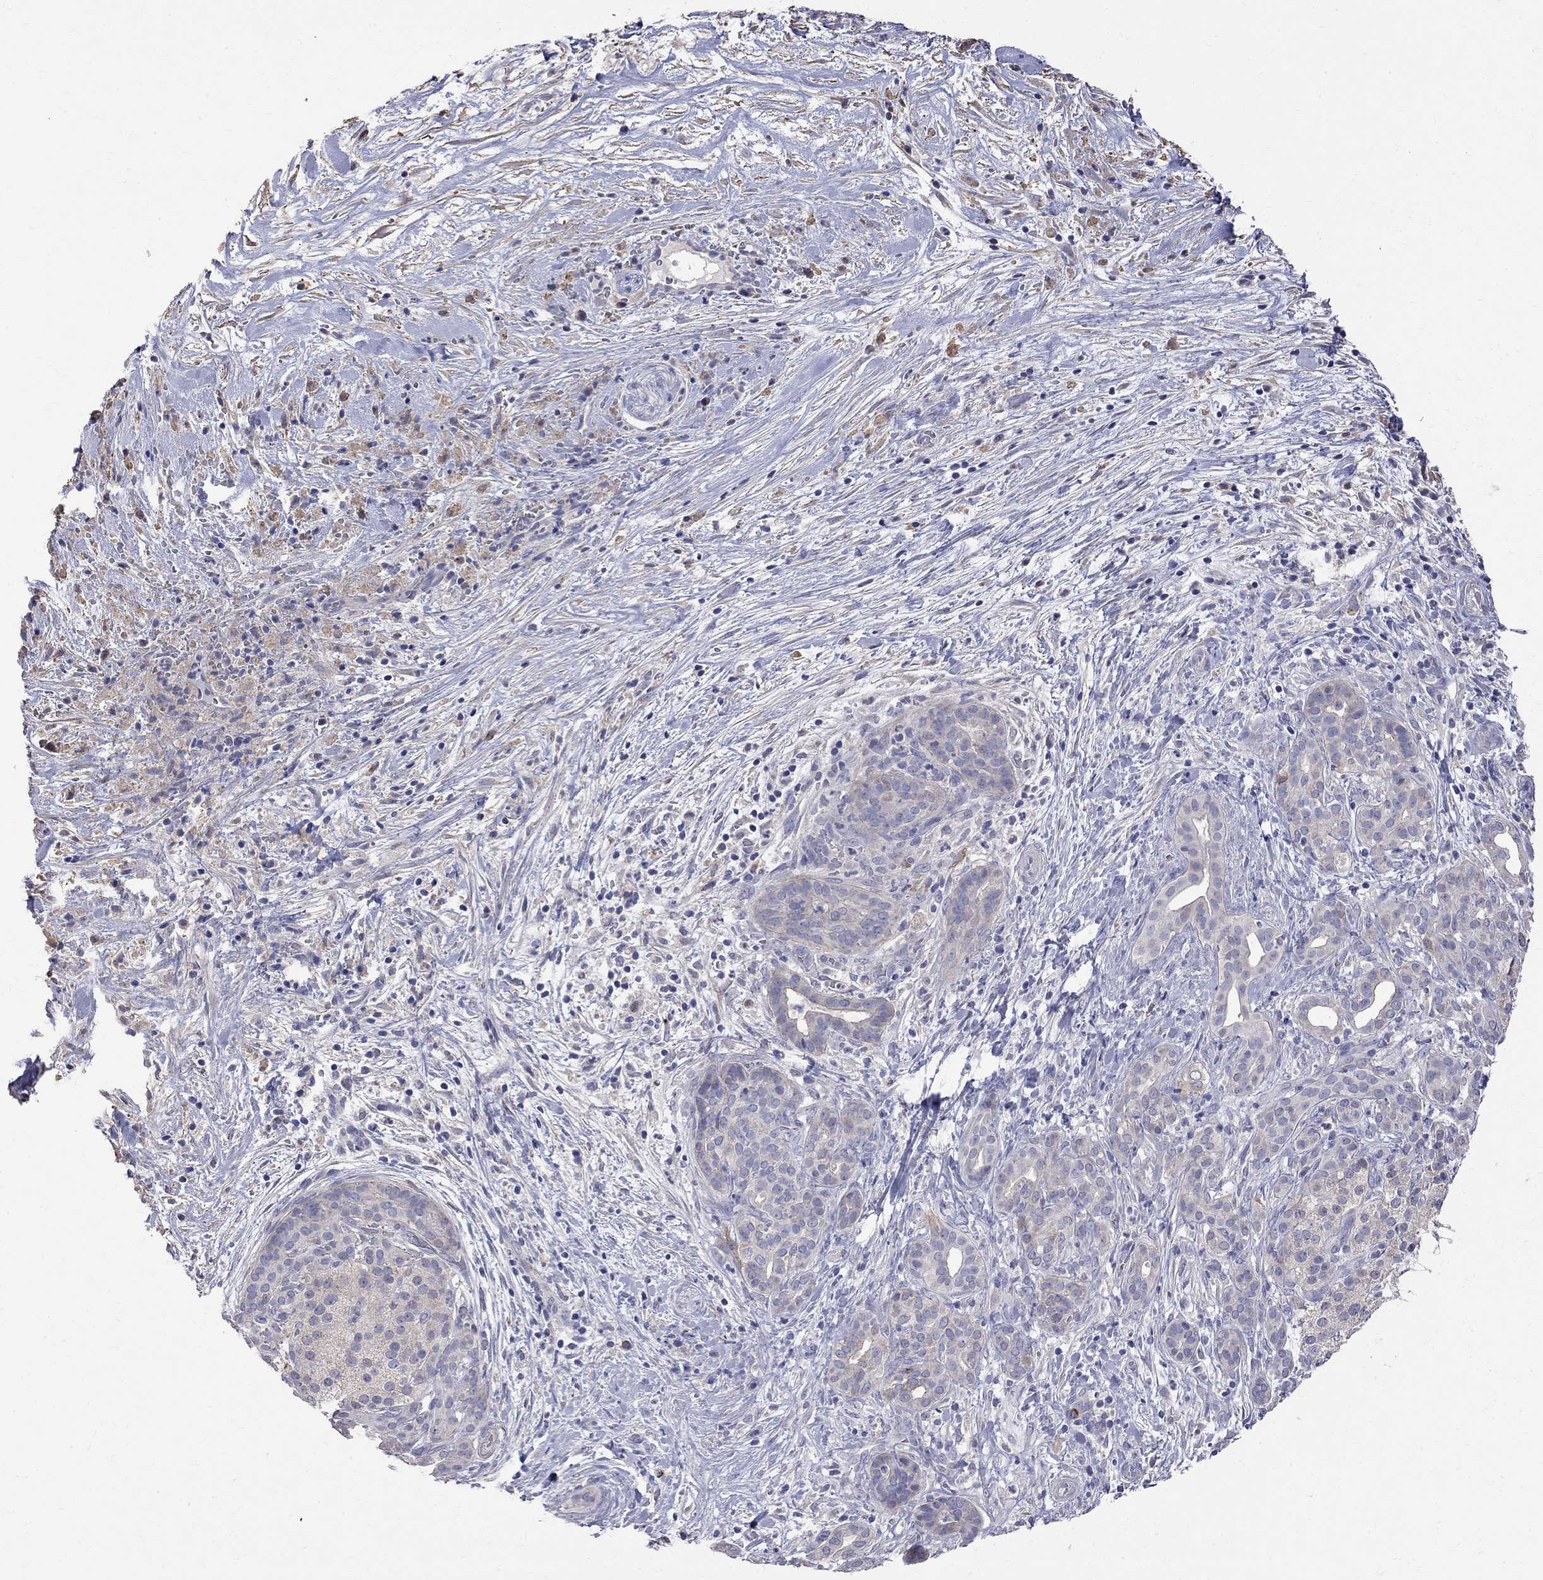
{"staining": {"intensity": "negative", "quantity": "none", "location": "none"}, "tissue": "pancreatic cancer", "cell_type": "Tumor cells", "image_type": "cancer", "snomed": [{"axis": "morphology", "description": "Adenocarcinoma, NOS"}, {"axis": "topography", "description": "Pancreas"}], "caption": "Immunohistochemistry (IHC) of human pancreatic cancer shows no staining in tumor cells.", "gene": "CKAP2", "patient": {"sex": "male", "age": 44}}